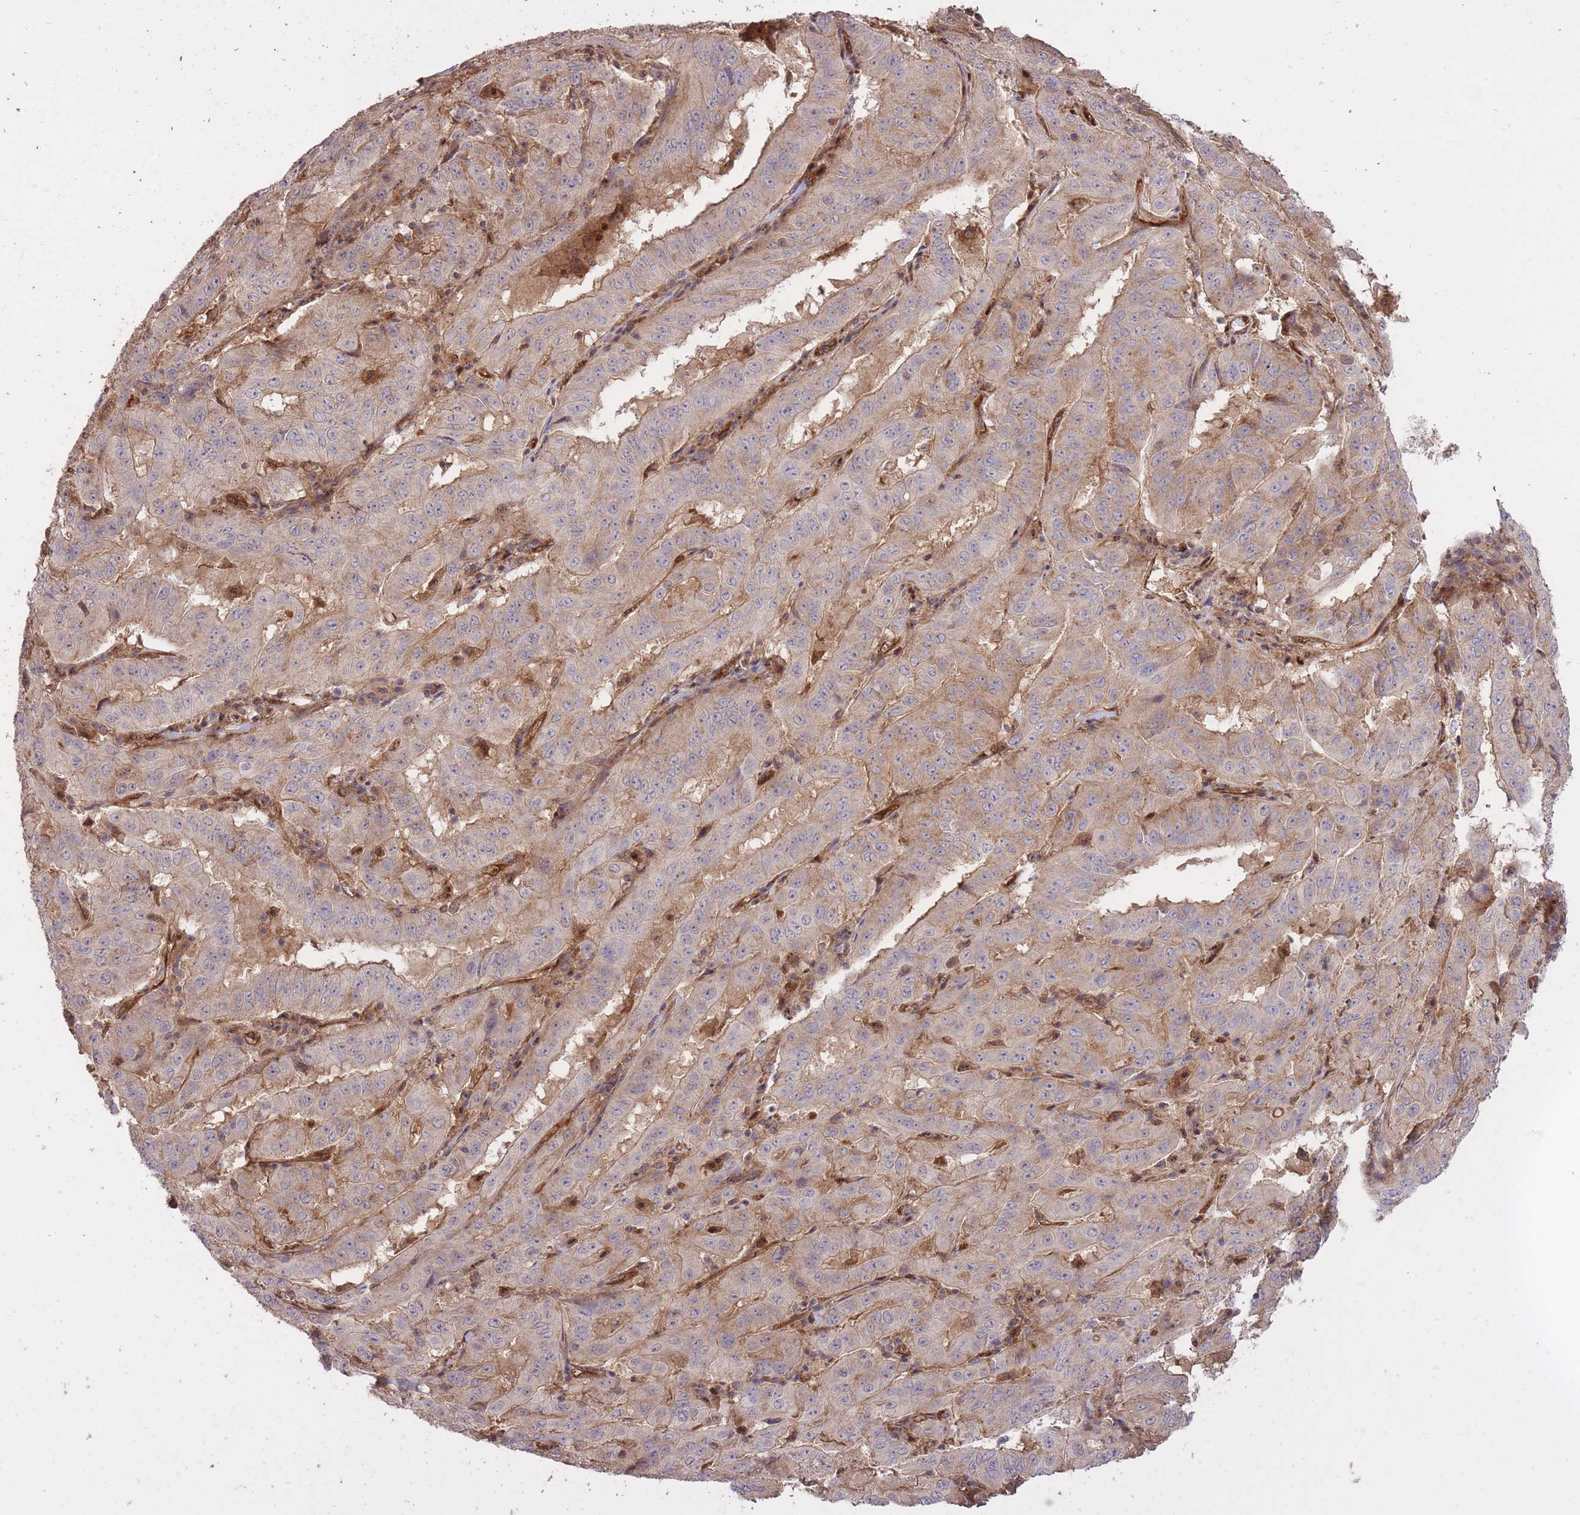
{"staining": {"intensity": "weak", "quantity": "25%-75%", "location": "cytoplasmic/membranous"}, "tissue": "pancreatic cancer", "cell_type": "Tumor cells", "image_type": "cancer", "snomed": [{"axis": "morphology", "description": "Adenocarcinoma, NOS"}, {"axis": "topography", "description": "Pancreas"}], "caption": "Protein positivity by immunohistochemistry (IHC) displays weak cytoplasmic/membranous expression in about 25%-75% of tumor cells in pancreatic cancer (adenocarcinoma).", "gene": "PLD1", "patient": {"sex": "male", "age": 63}}